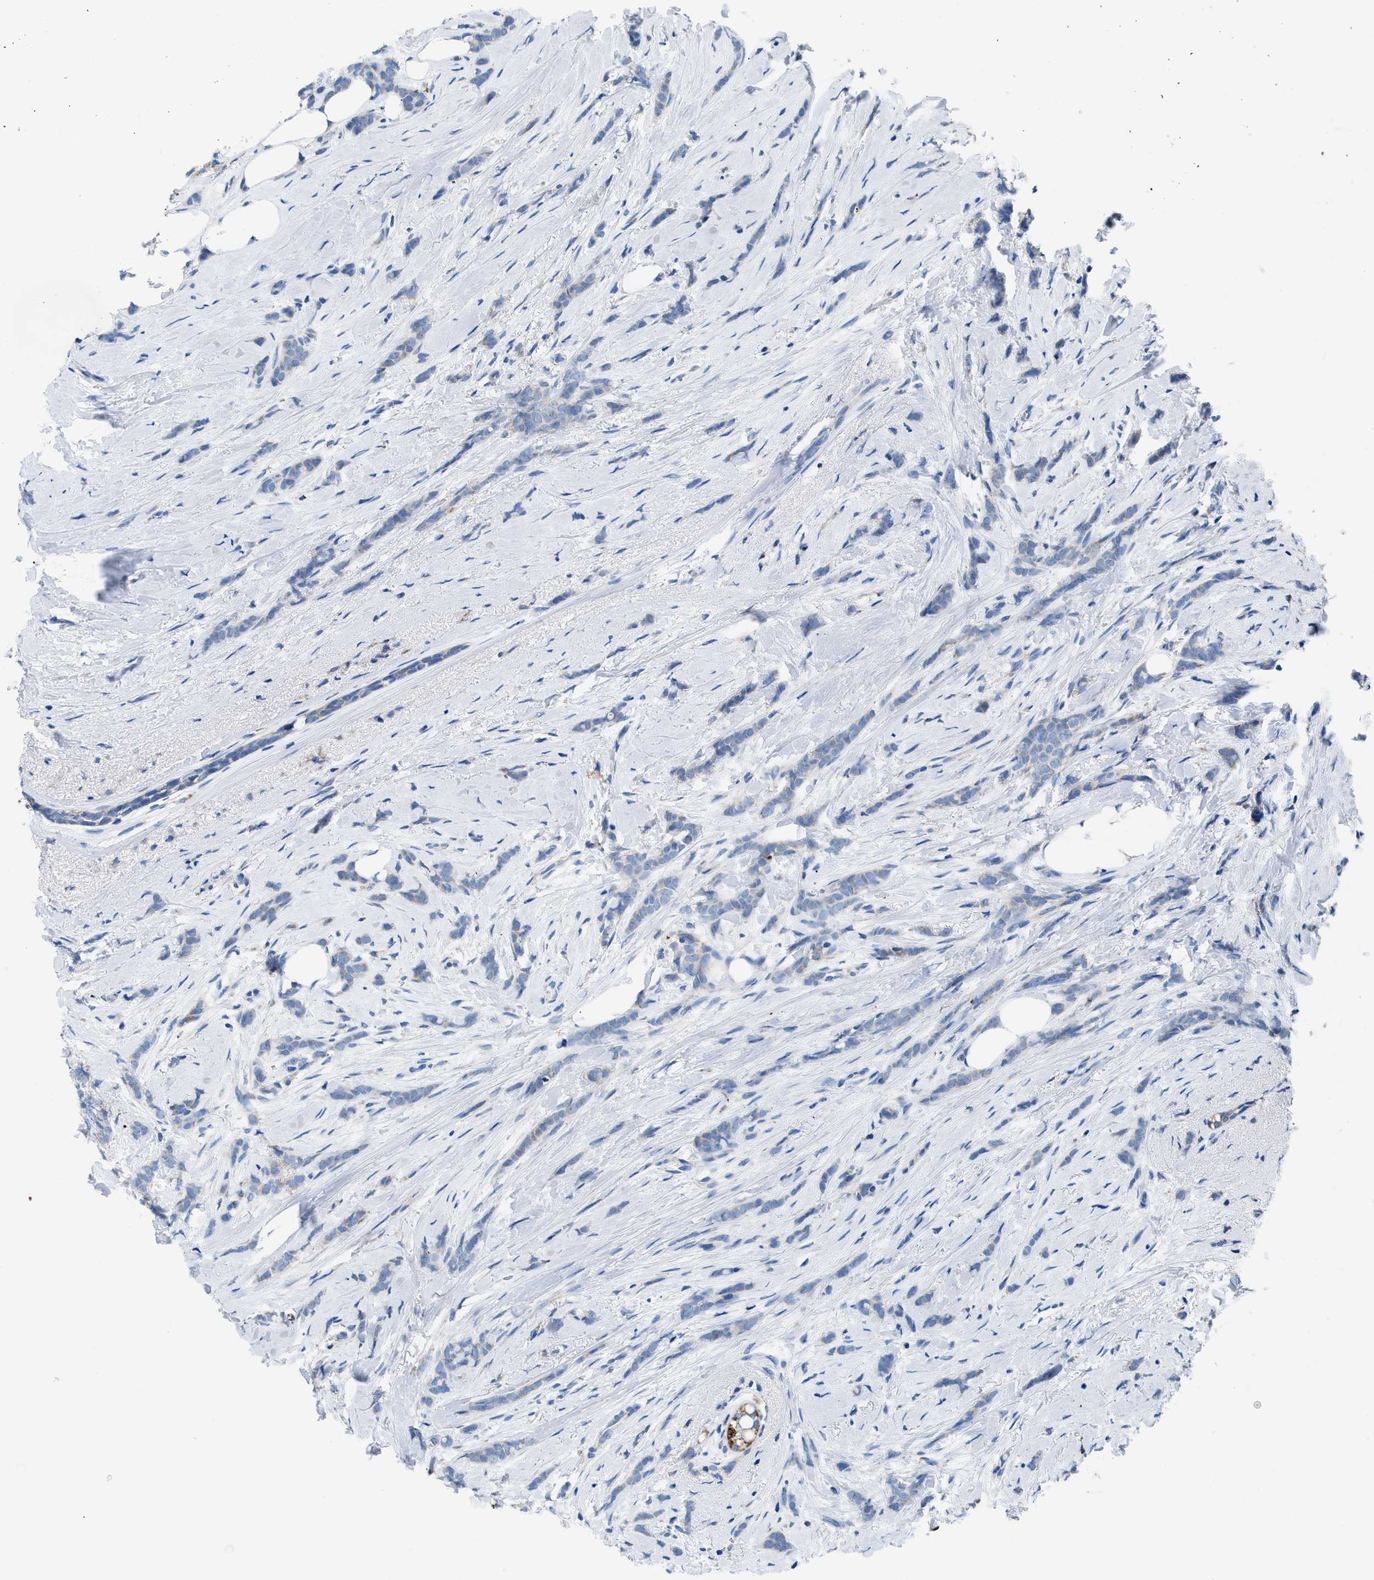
{"staining": {"intensity": "weak", "quantity": "<25%", "location": "cytoplasmic/membranous"}, "tissue": "breast cancer", "cell_type": "Tumor cells", "image_type": "cancer", "snomed": [{"axis": "morphology", "description": "Lobular carcinoma, in situ"}, {"axis": "morphology", "description": "Lobular carcinoma"}, {"axis": "topography", "description": "Breast"}], "caption": "Tumor cells show no significant expression in lobular carcinoma in situ (breast).", "gene": "ZDHHC3", "patient": {"sex": "female", "age": 41}}